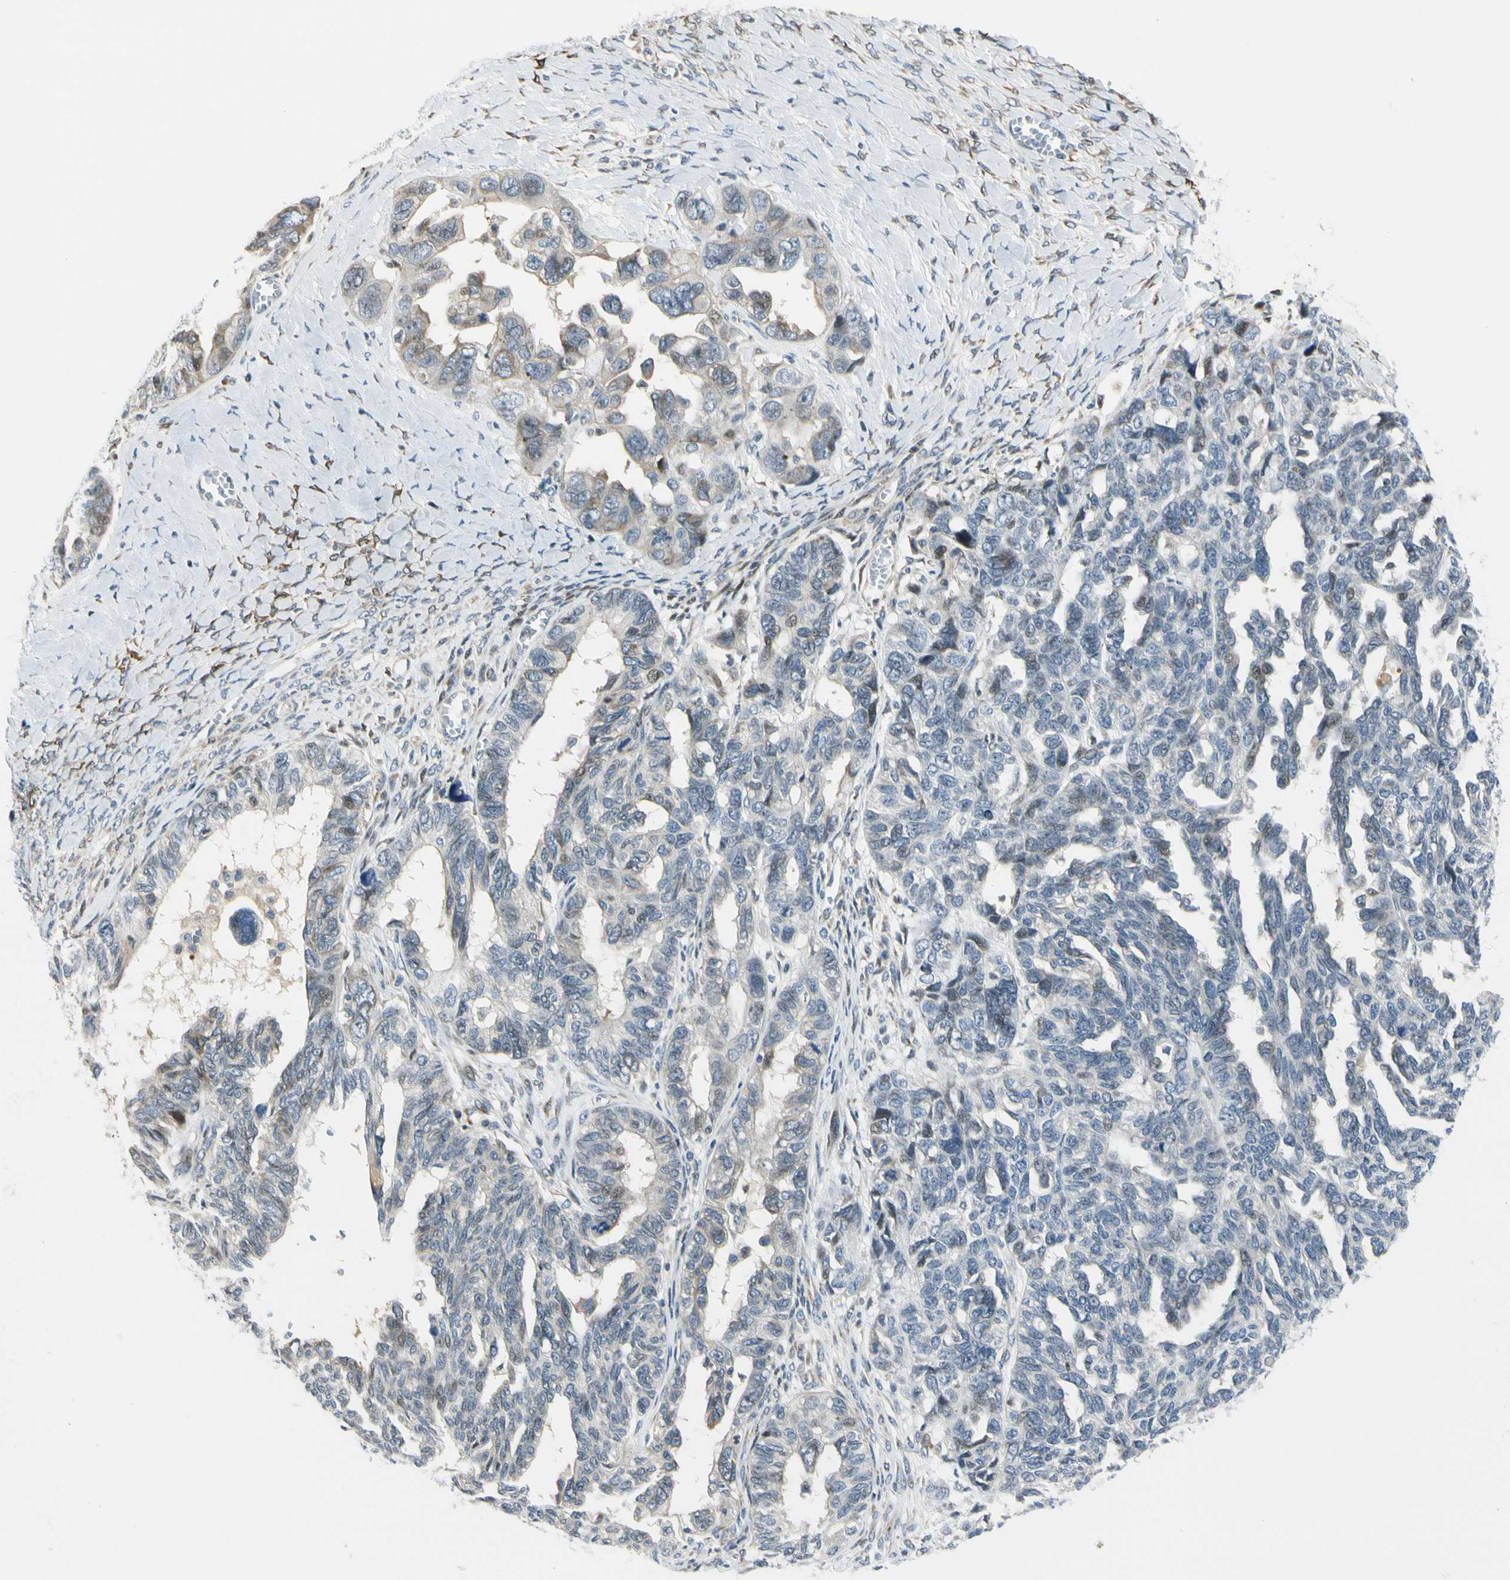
{"staining": {"intensity": "weak", "quantity": "25%-75%", "location": "nuclear"}, "tissue": "ovarian cancer", "cell_type": "Tumor cells", "image_type": "cancer", "snomed": [{"axis": "morphology", "description": "Cystadenocarcinoma, serous, NOS"}, {"axis": "topography", "description": "Ovary"}], "caption": "A low amount of weak nuclear expression is identified in approximately 25%-75% of tumor cells in serous cystadenocarcinoma (ovarian) tissue.", "gene": "NPDC1", "patient": {"sex": "female", "age": 79}}